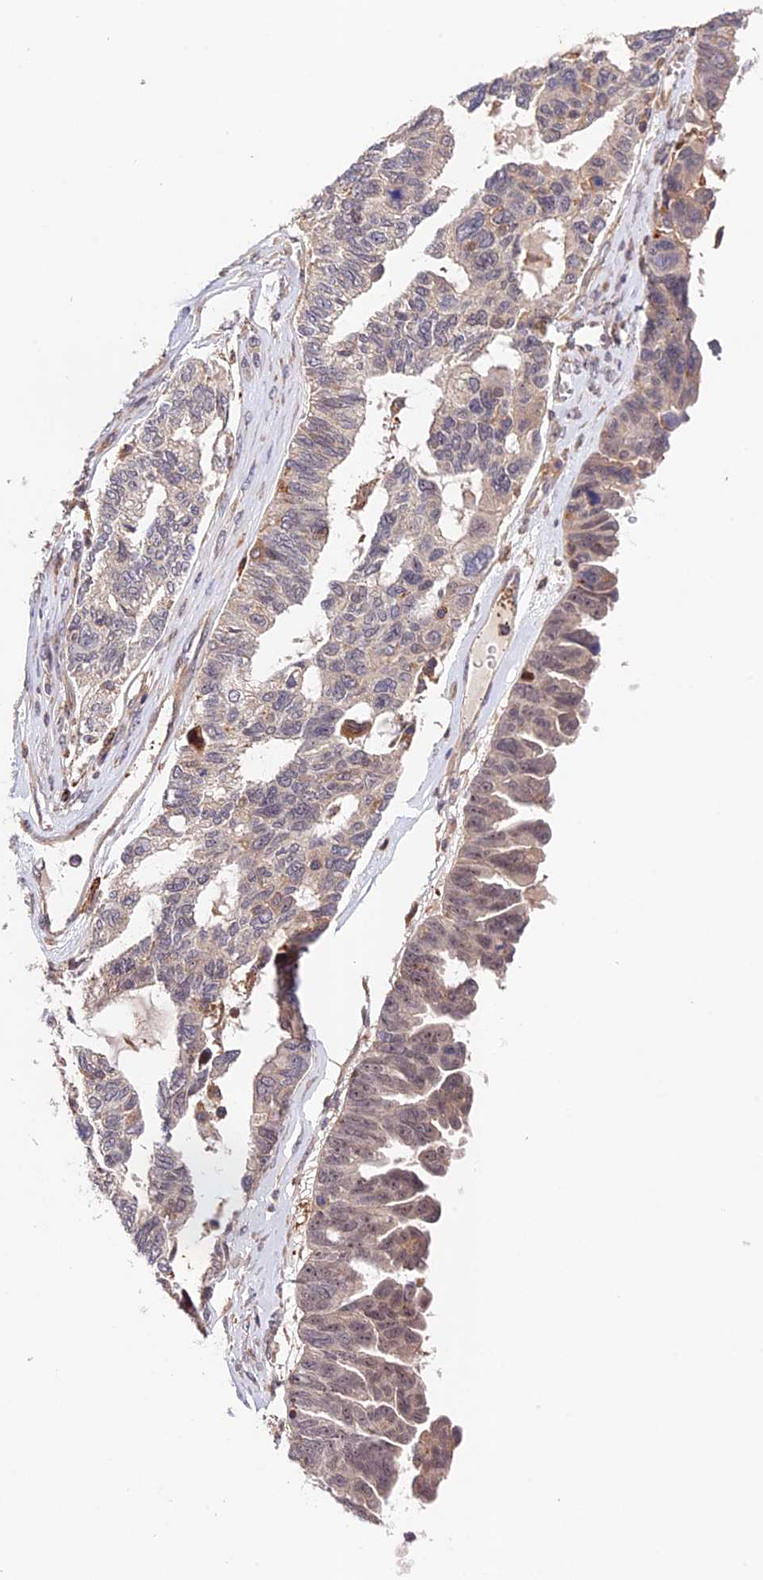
{"staining": {"intensity": "weak", "quantity": "<25%", "location": "nuclear"}, "tissue": "ovarian cancer", "cell_type": "Tumor cells", "image_type": "cancer", "snomed": [{"axis": "morphology", "description": "Cystadenocarcinoma, serous, NOS"}, {"axis": "topography", "description": "Ovary"}], "caption": "Ovarian cancer (serous cystadenocarcinoma) stained for a protein using immunohistochemistry (IHC) shows no expression tumor cells.", "gene": "CACNA1H", "patient": {"sex": "female", "age": 79}}